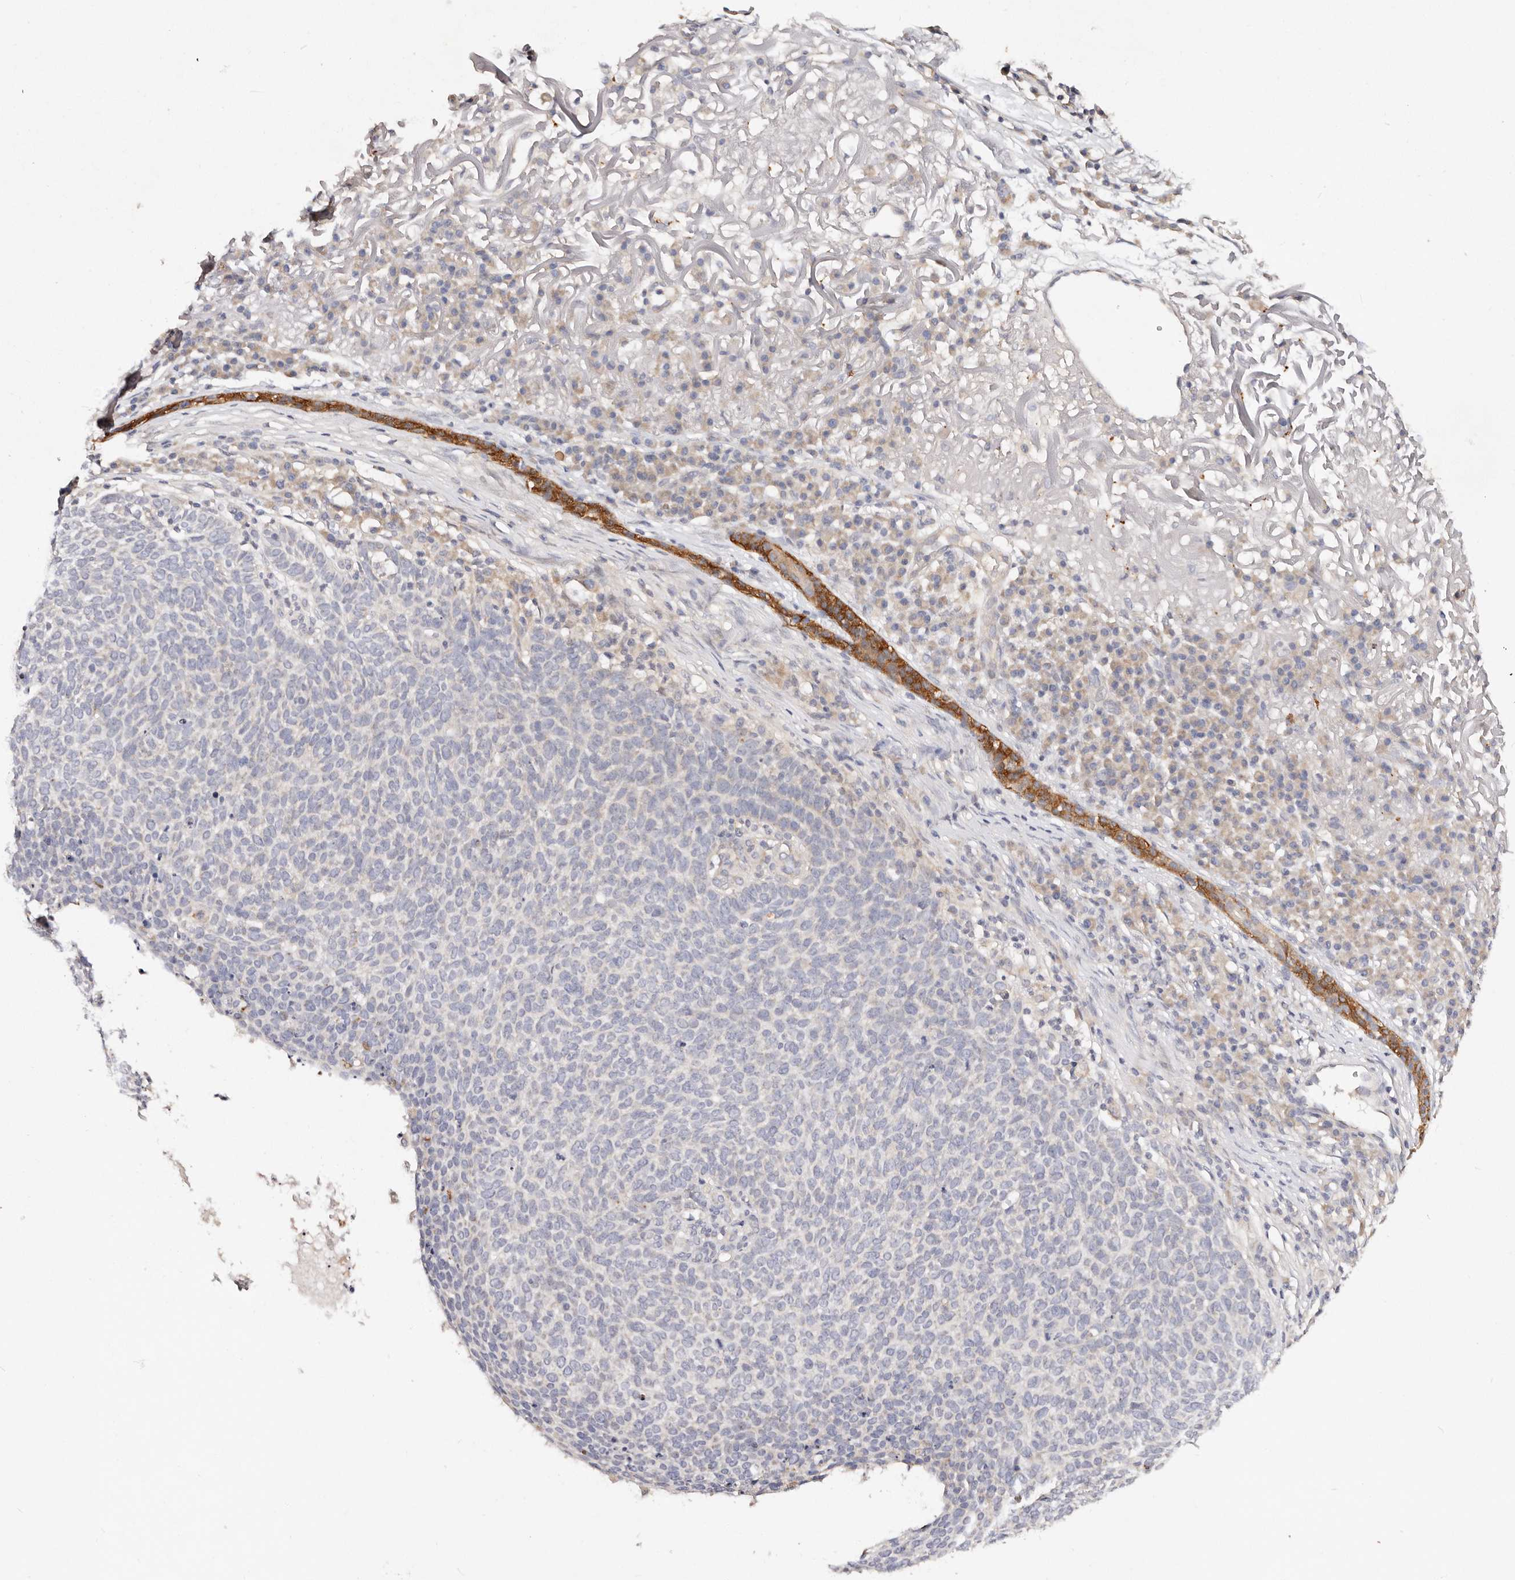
{"staining": {"intensity": "negative", "quantity": "none", "location": "none"}, "tissue": "skin cancer", "cell_type": "Tumor cells", "image_type": "cancer", "snomed": [{"axis": "morphology", "description": "Squamous cell carcinoma, NOS"}, {"axis": "topography", "description": "Skin"}], "caption": "This is an IHC image of skin cancer. There is no positivity in tumor cells.", "gene": "VIPAS39", "patient": {"sex": "female", "age": 90}}